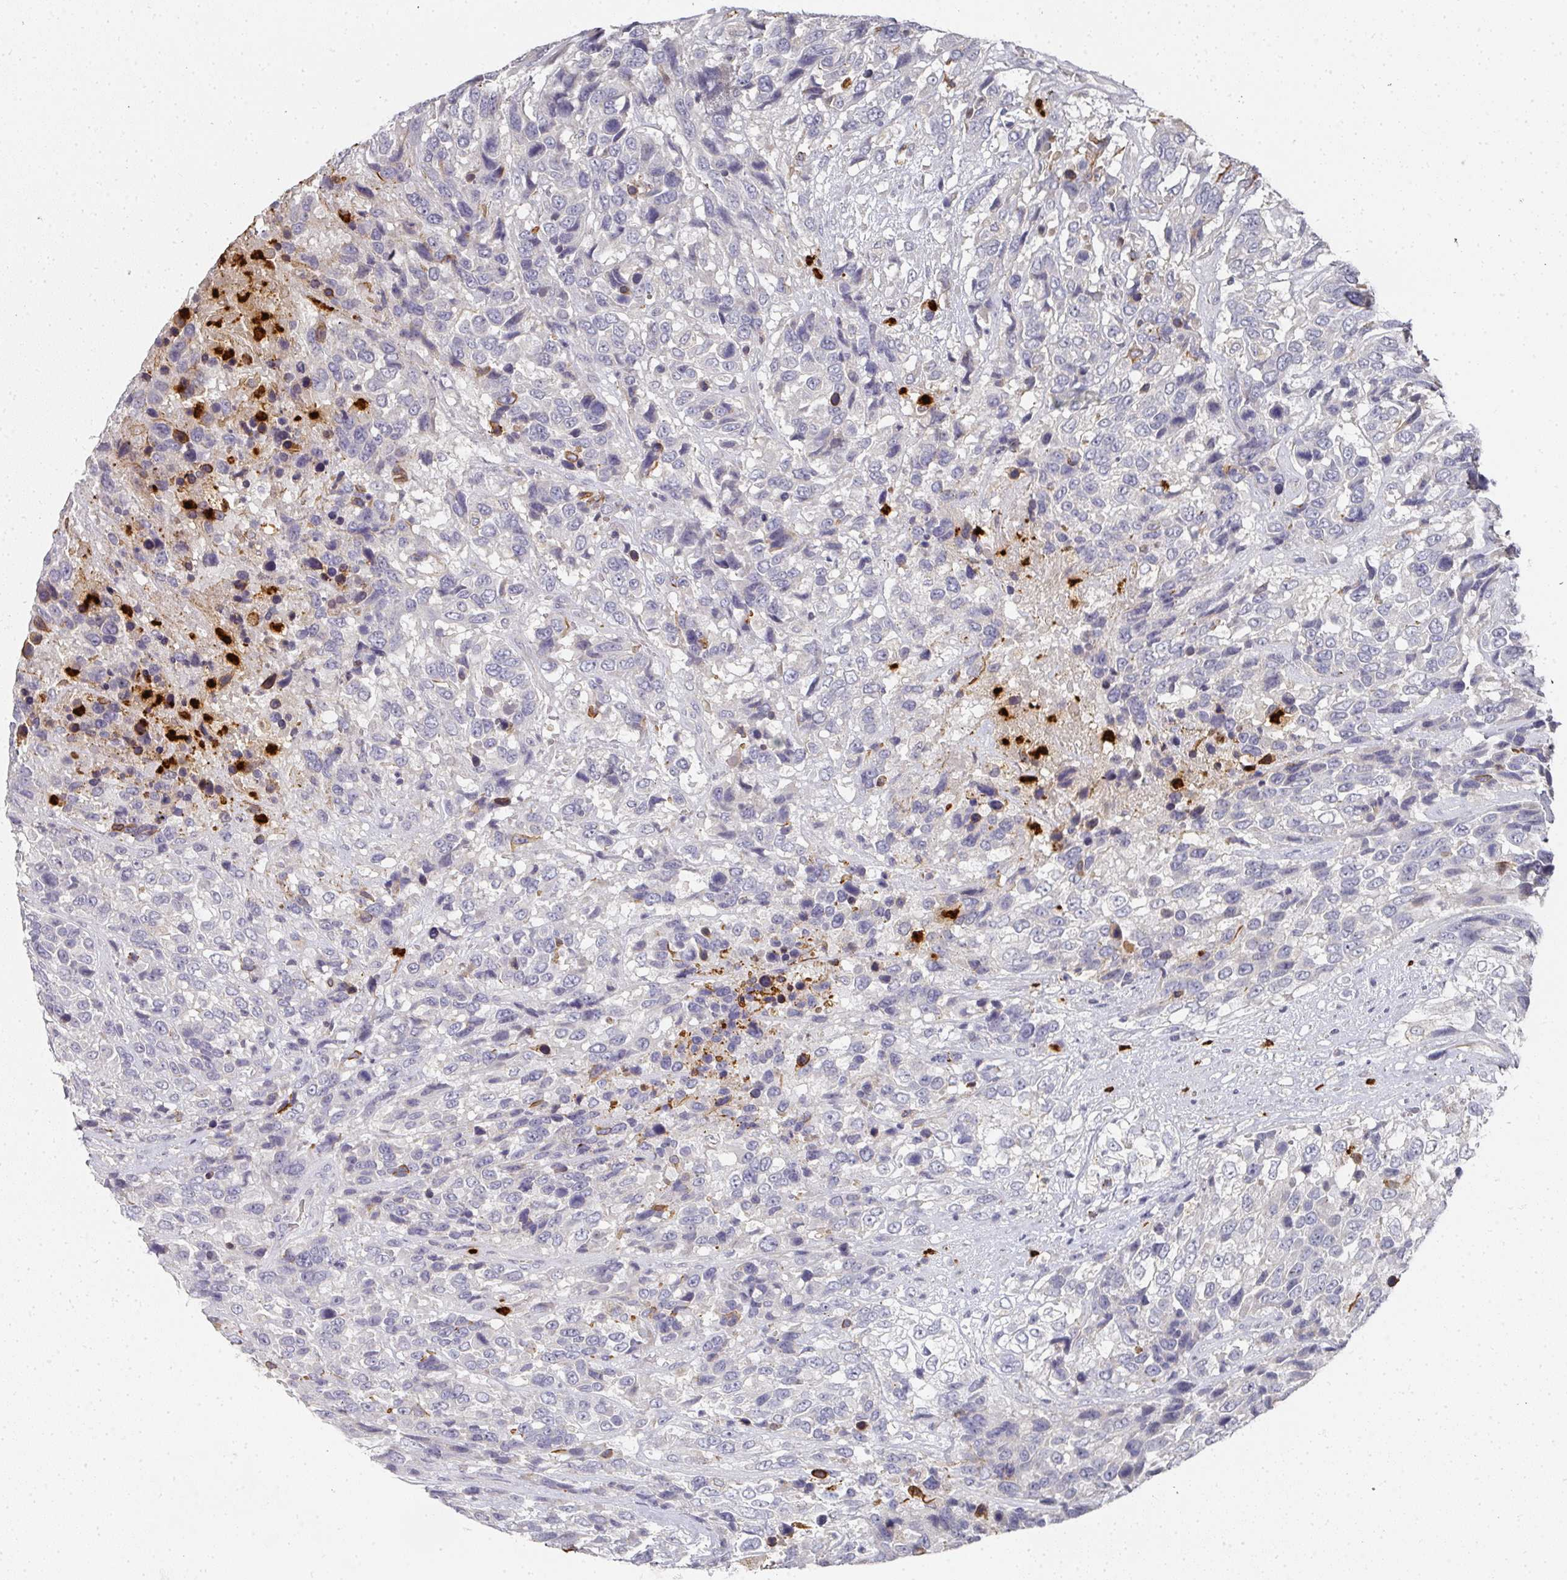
{"staining": {"intensity": "negative", "quantity": "none", "location": "none"}, "tissue": "urothelial cancer", "cell_type": "Tumor cells", "image_type": "cancer", "snomed": [{"axis": "morphology", "description": "Urothelial carcinoma, High grade"}, {"axis": "topography", "description": "Urinary bladder"}], "caption": "An image of urothelial cancer stained for a protein displays no brown staining in tumor cells.", "gene": "CAMP", "patient": {"sex": "female", "age": 70}}